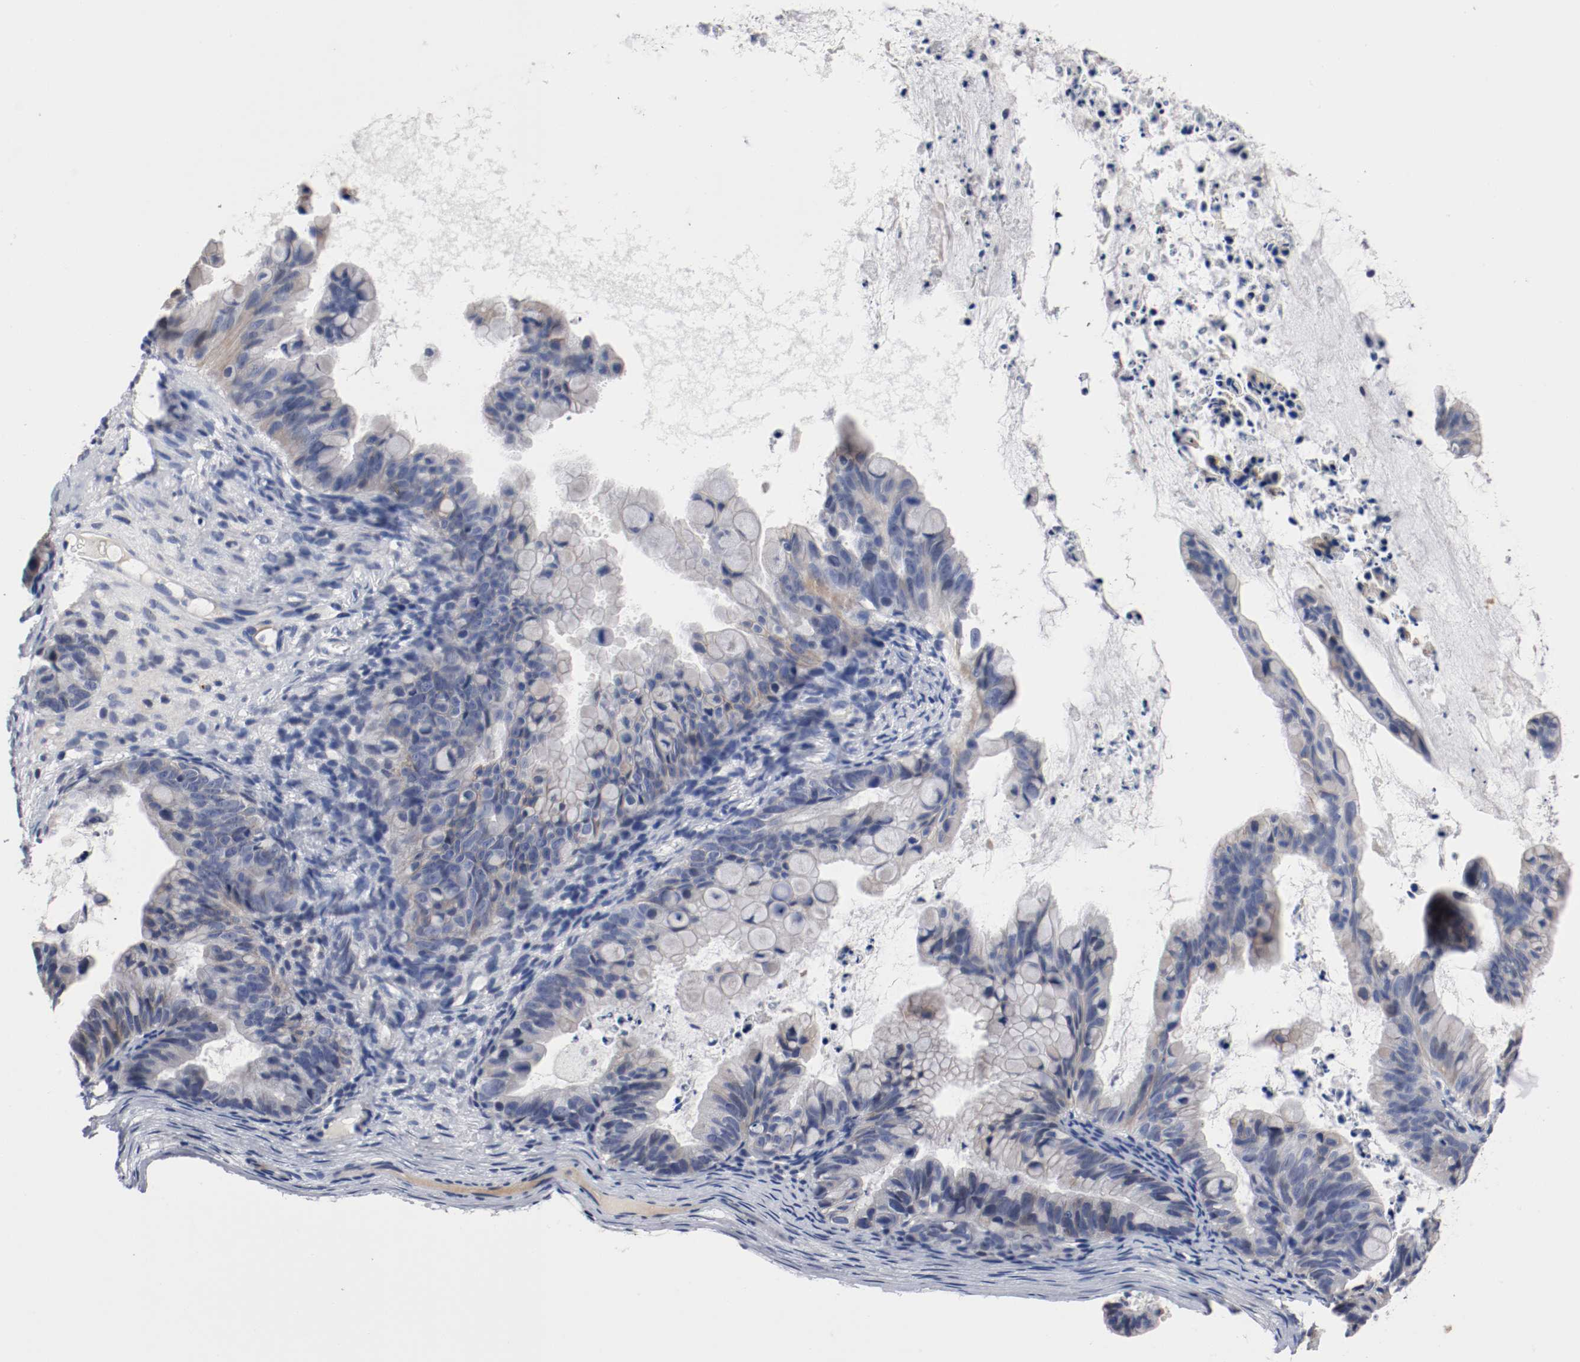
{"staining": {"intensity": "moderate", "quantity": "25%-75%", "location": "cytoplasmic/membranous"}, "tissue": "ovarian cancer", "cell_type": "Tumor cells", "image_type": "cancer", "snomed": [{"axis": "morphology", "description": "Cystadenocarcinoma, mucinous, NOS"}, {"axis": "topography", "description": "Ovary"}], "caption": "Mucinous cystadenocarcinoma (ovarian) stained with DAB immunohistochemistry (IHC) shows medium levels of moderate cytoplasmic/membranous staining in about 25%-75% of tumor cells. (IHC, brightfield microscopy, high magnification).", "gene": "TNC", "patient": {"sex": "female", "age": 36}}